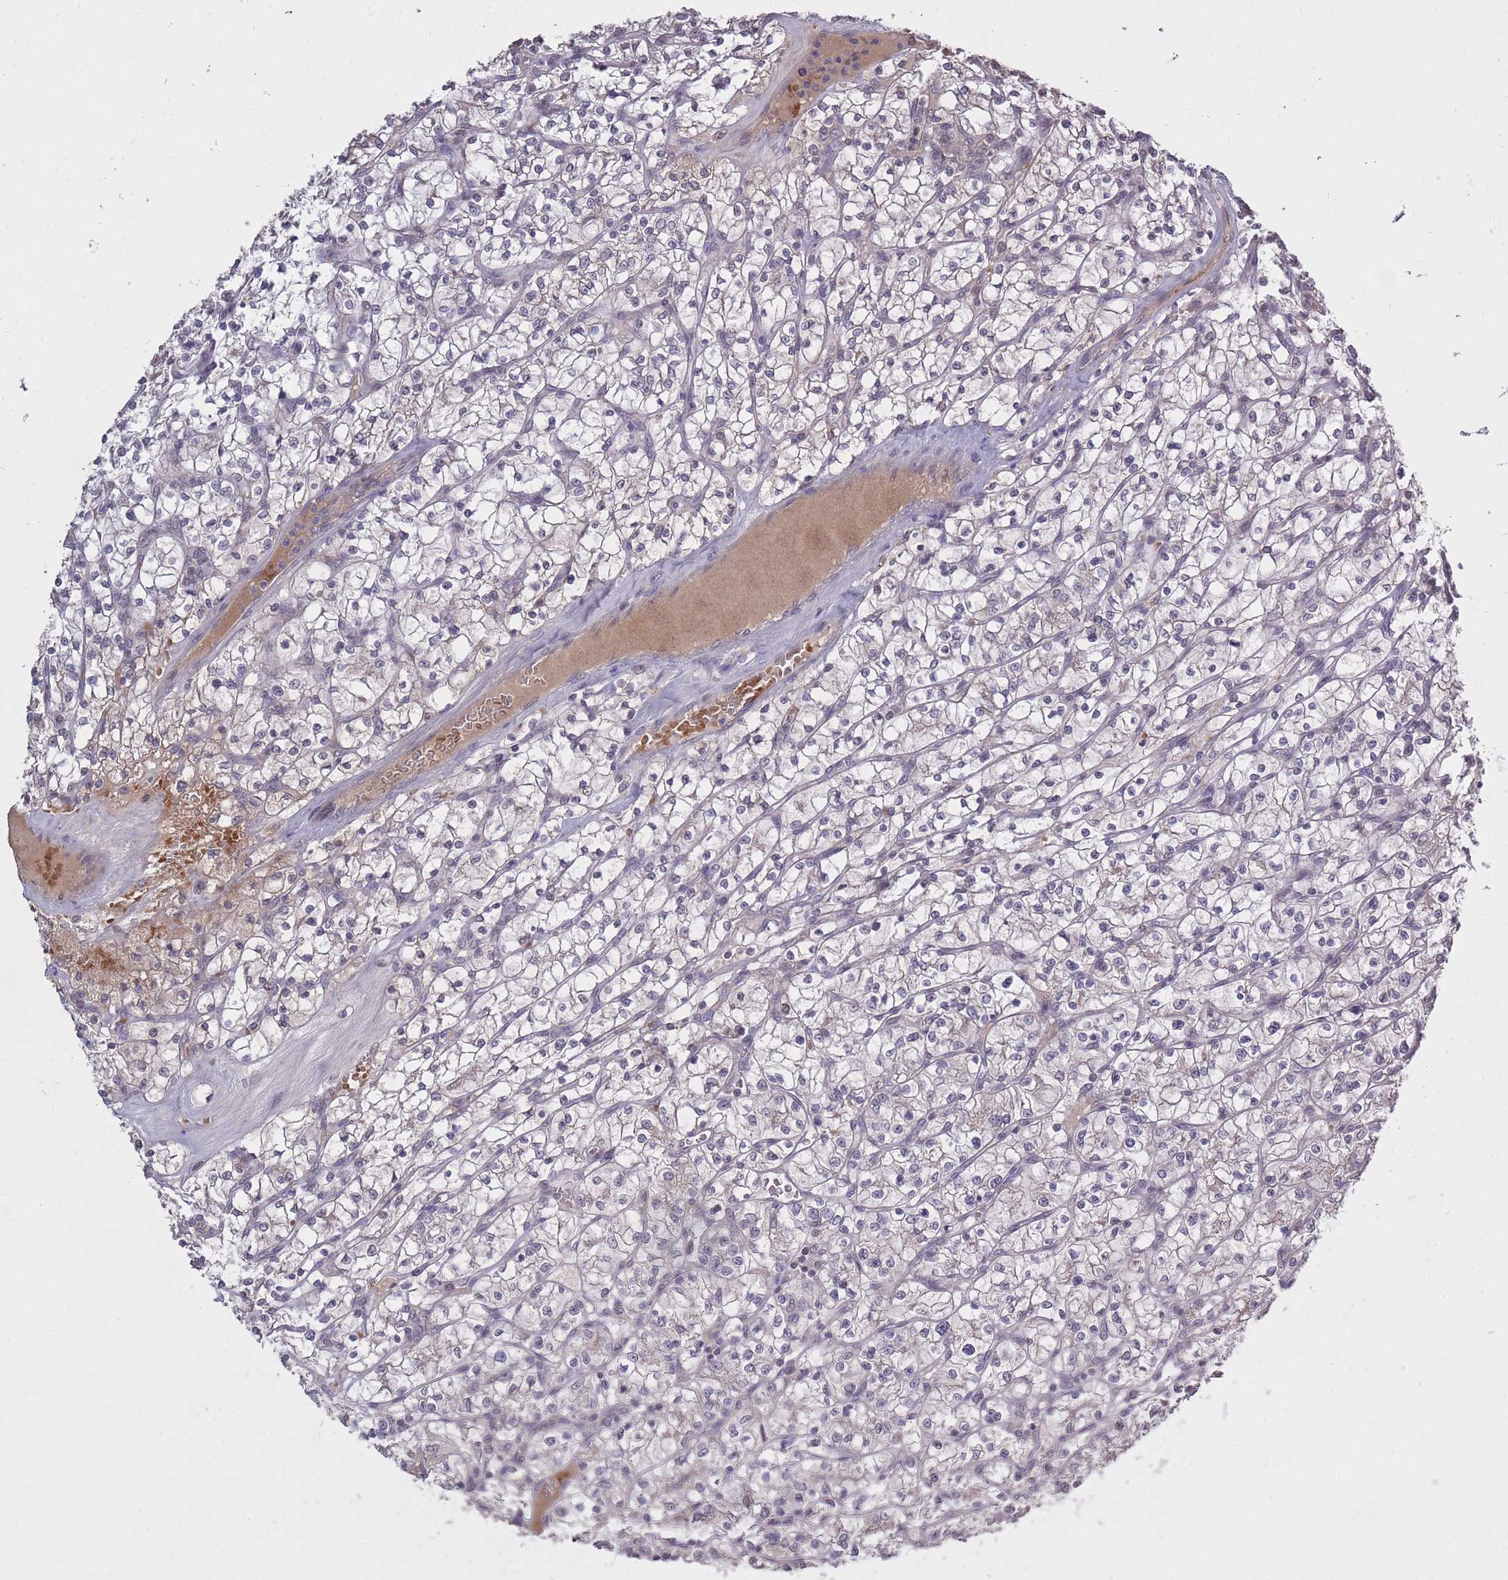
{"staining": {"intensity": "negative", "quantity": "none", "location": "none"}, "tissue": "renal cancer", "cell_type": "Tumor cells", "image_type": "cancer", "snomed": [{"axis": "morphology", "description": "Adenocarcinoma, NOS"}, {"axis": "topography", "description": "Kidney"}], "caption": "Tumor cells show no significant expression in renal adenocarcinoma. (DAB immunohistochemistry, high magnification).", "gene": "ADCYAP1R1", "patient": {"sex": "female", "age": 64}}